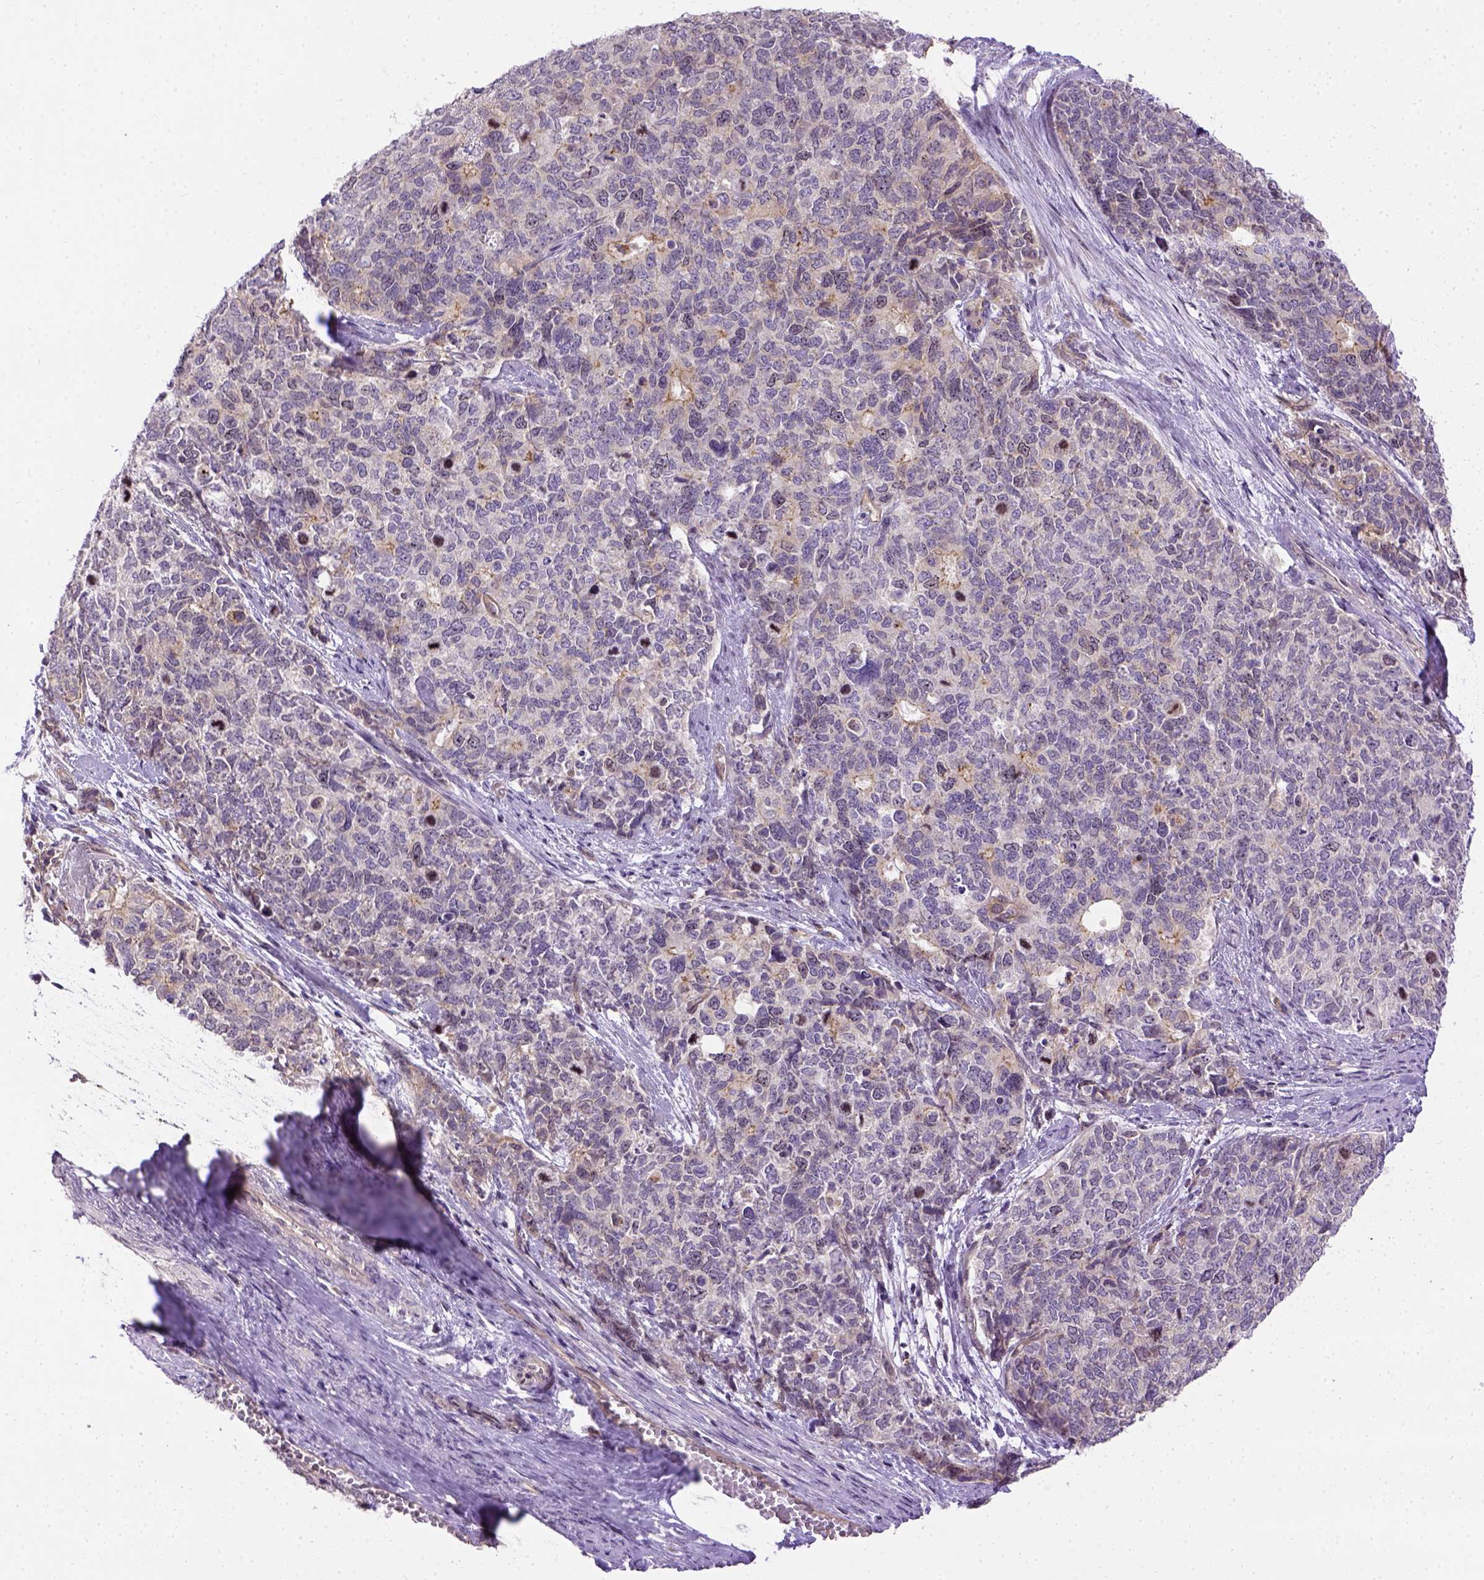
{"staining": {"intensity": "weak", "quantity": "<25%", "location": "cytoplasmic/membranous"}, "tissue": "cervical cancer", "cell_type": "Tumor cells", "image_type": "cancer", "snomed": [{"axis": "morphology", "description": "Squamous cell carcinoma, NOS"}, {"axis": "topography", "description": "Cervix"}], "caption": "The image reveals no significant staining in tumor cells of cervical squamous cell carcinoma. Brightfield microscopy of IHC stained with DAB (brown) and hematoxylin (blue), captured at high magnification.", "gene": "KAZN", "patient": {"sex": "female", "age": 63}}